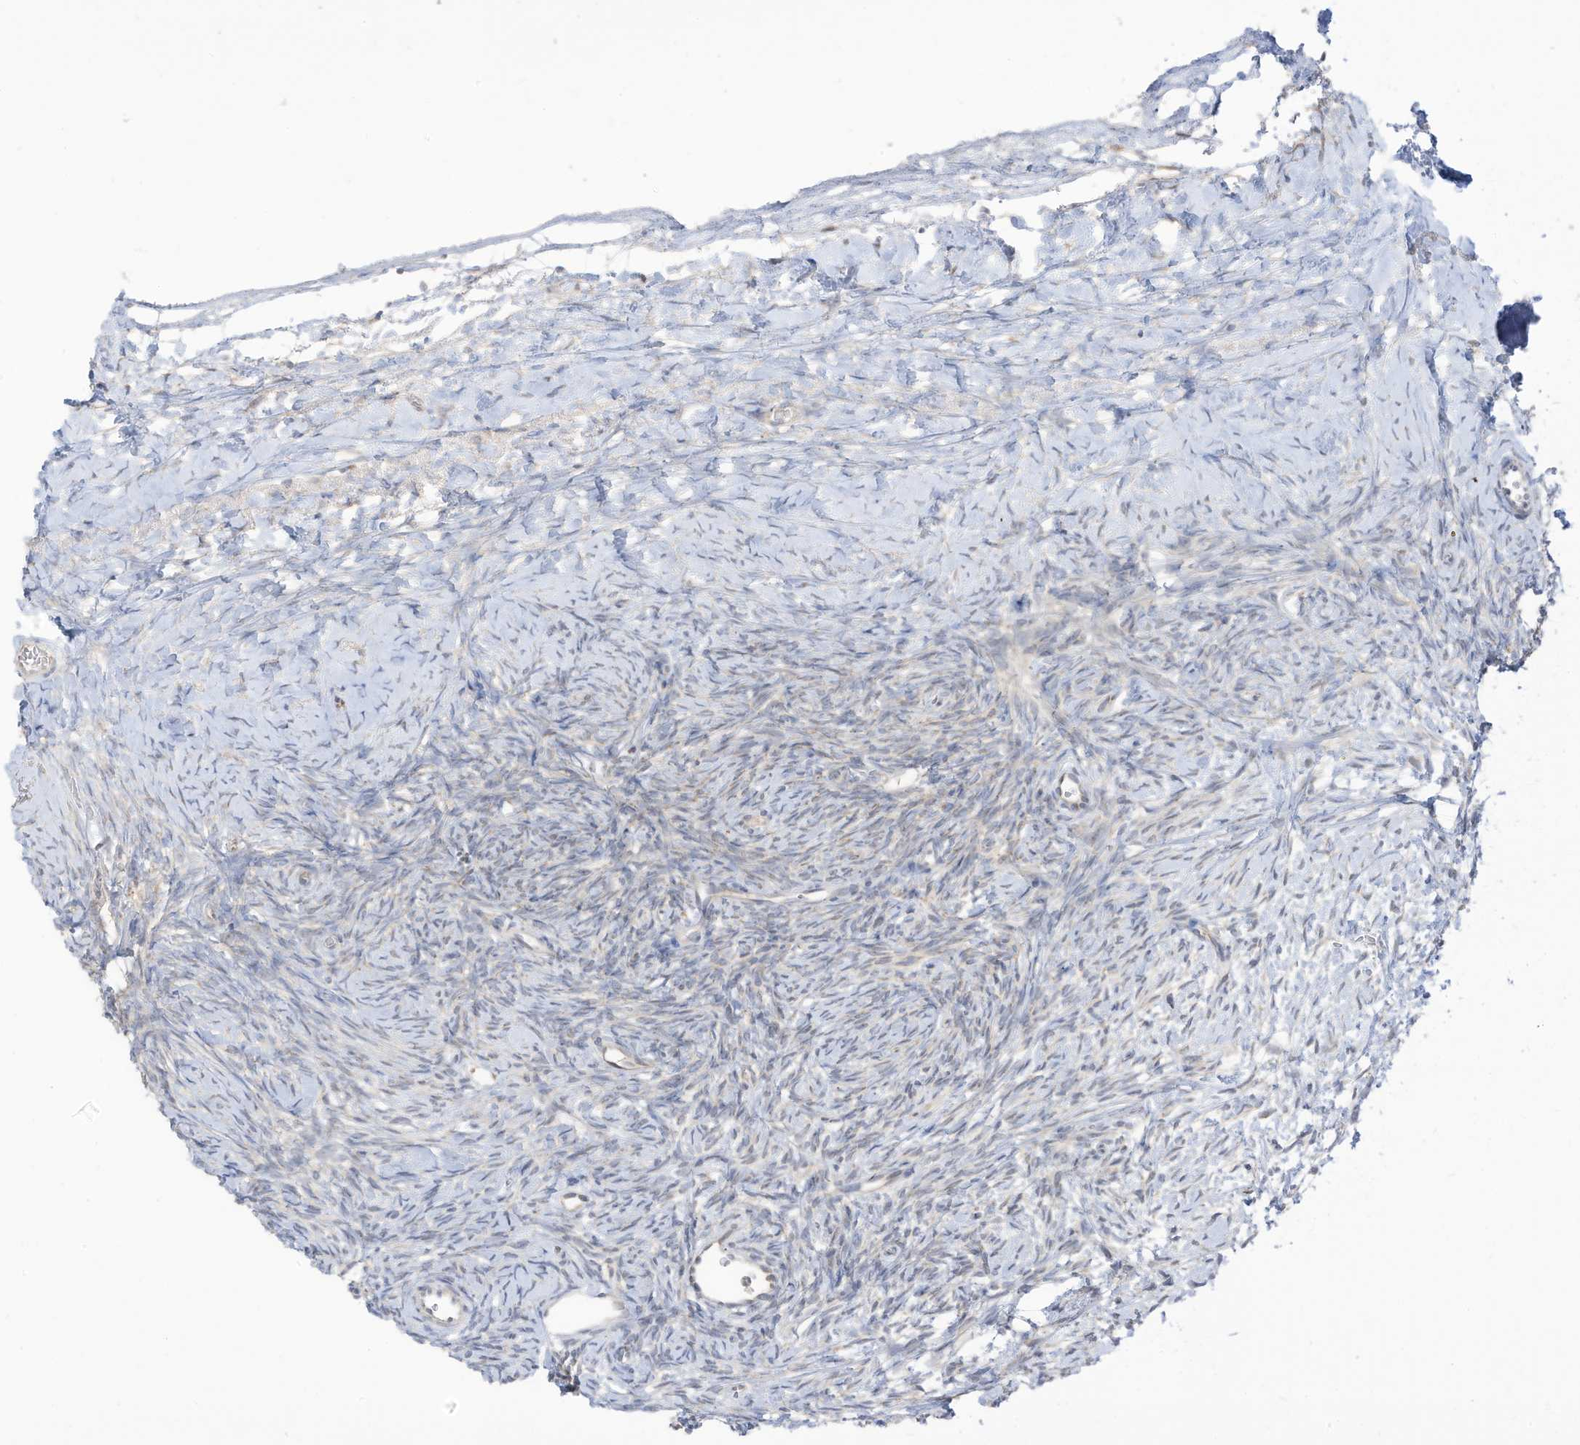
{"staining": {"intensity": "negative", "quantity": "none", "location": "none"}, "tissue": "ovary", "cell_type": "Ovarian stroma cells", "image_type": "normal", "snomed": [{"axis": "morphology", "description": "Normal tissue, NOS"}, {"axis": "morphology", "description": "Developmental malformation"}, {"axis": "topography", "description": "Ovary"}], "caption": "Immunohistochemistry micrograph of unremarkable ovary: human ovary stained with DAB (3,3'-diaminobenzidine) demonstrates no significant protein expression in ovarian stroma cells.", "gene": "LRRN2", "patient": {"sex": "female", "age": 39}}